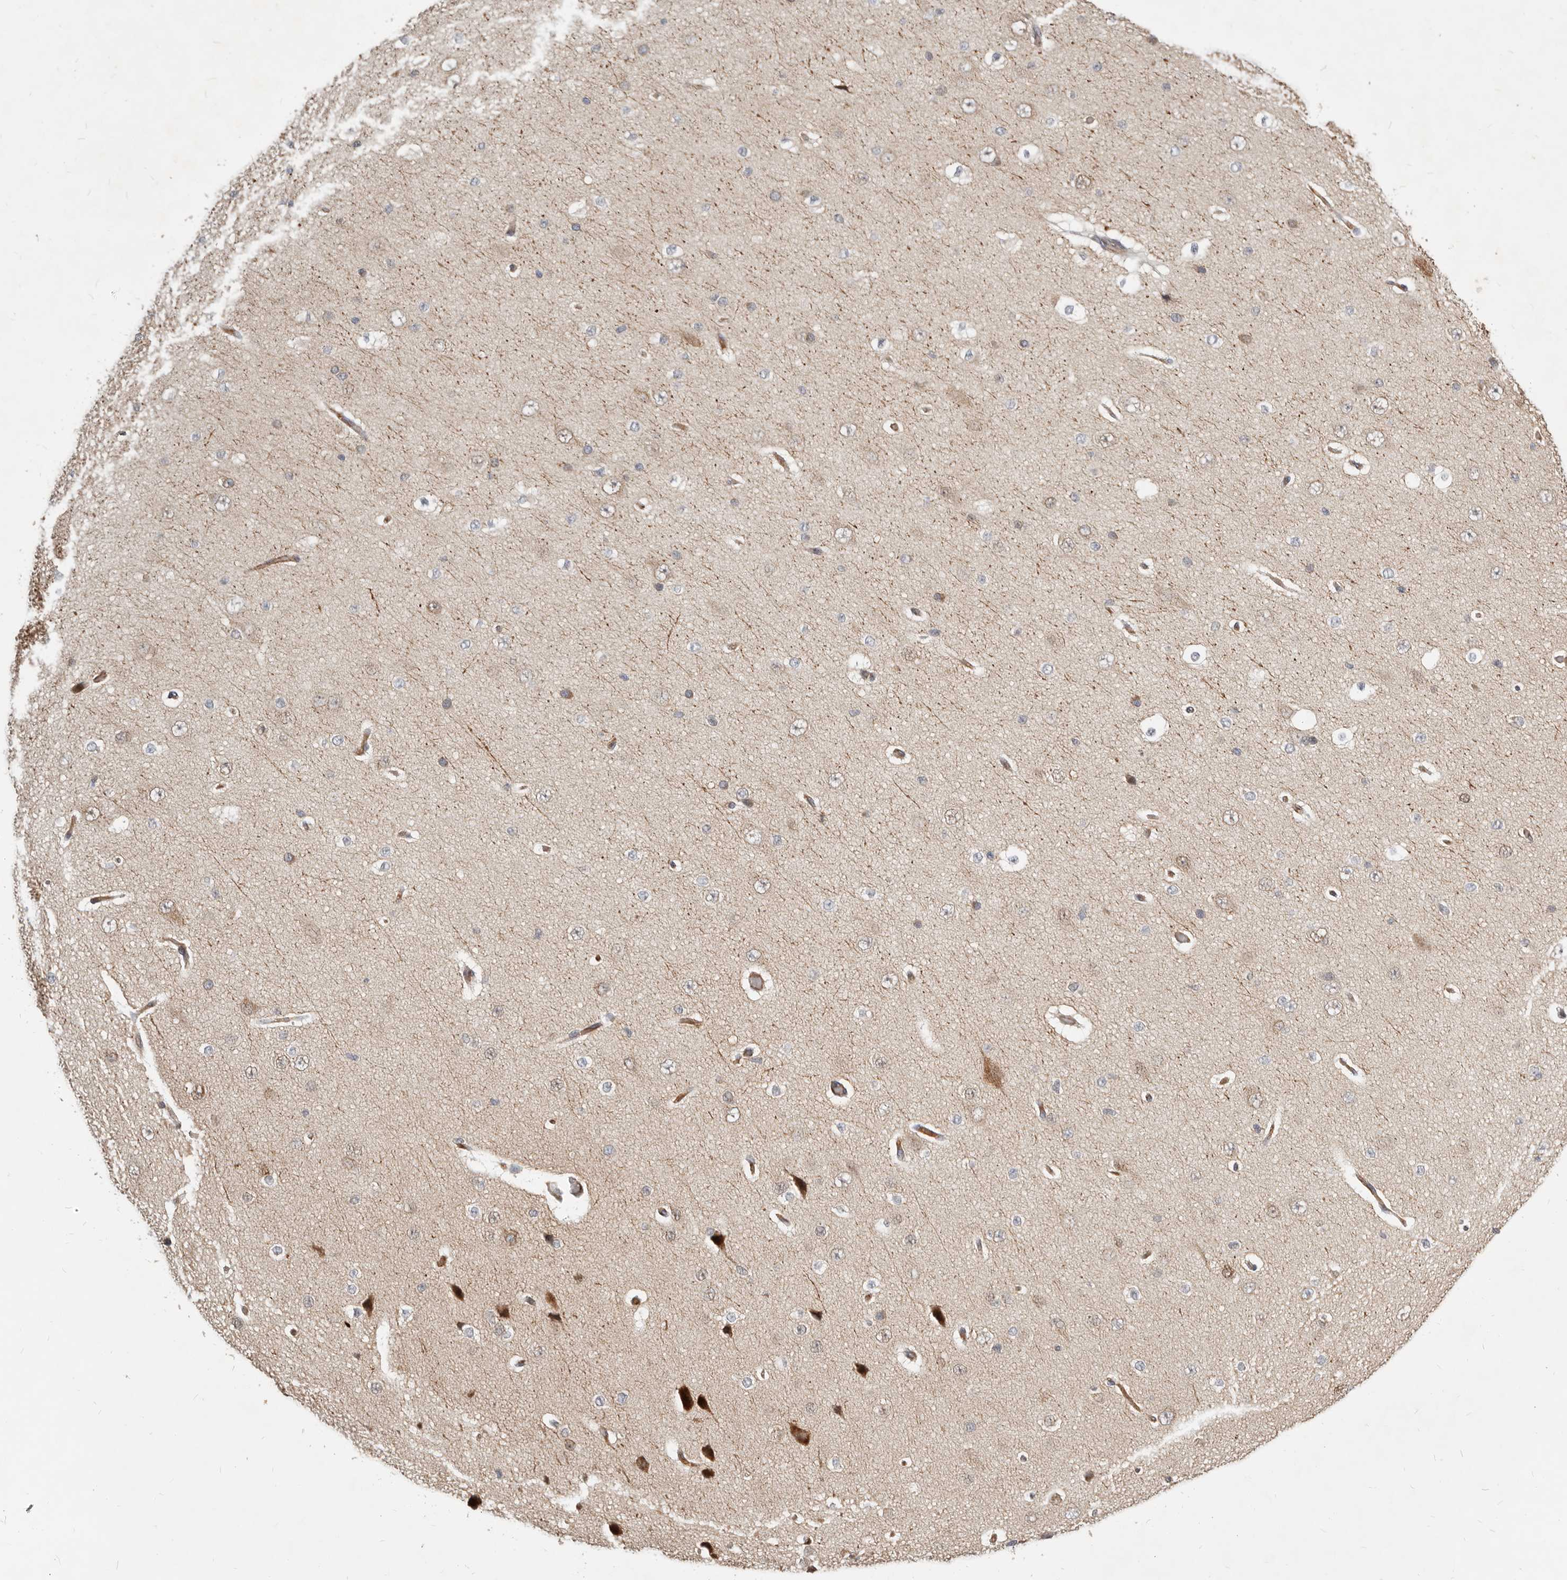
{"staining": {"intensity": "negative", "quantity": "none", "location": "none"}, "tissue": "cerebral cortex", "cell_type": "Endothelial cells", "image_type": "normal", "snomed": [{"axis": "morphology", "description": "Normal tissue, NOS"}, {"axis": "morphology", "description": "Developmental malformation"}, {"axis": "topography", "description": "Cerebral cortex"}], "caption": "High power microscopy image of an immunohistochemistry (IHC) micrograph of benign cerebral cortex, revealing no significant expression in endothelial cells.", "gene": "NPY4R2", "patient": {"sex": "female", "age": 30}}